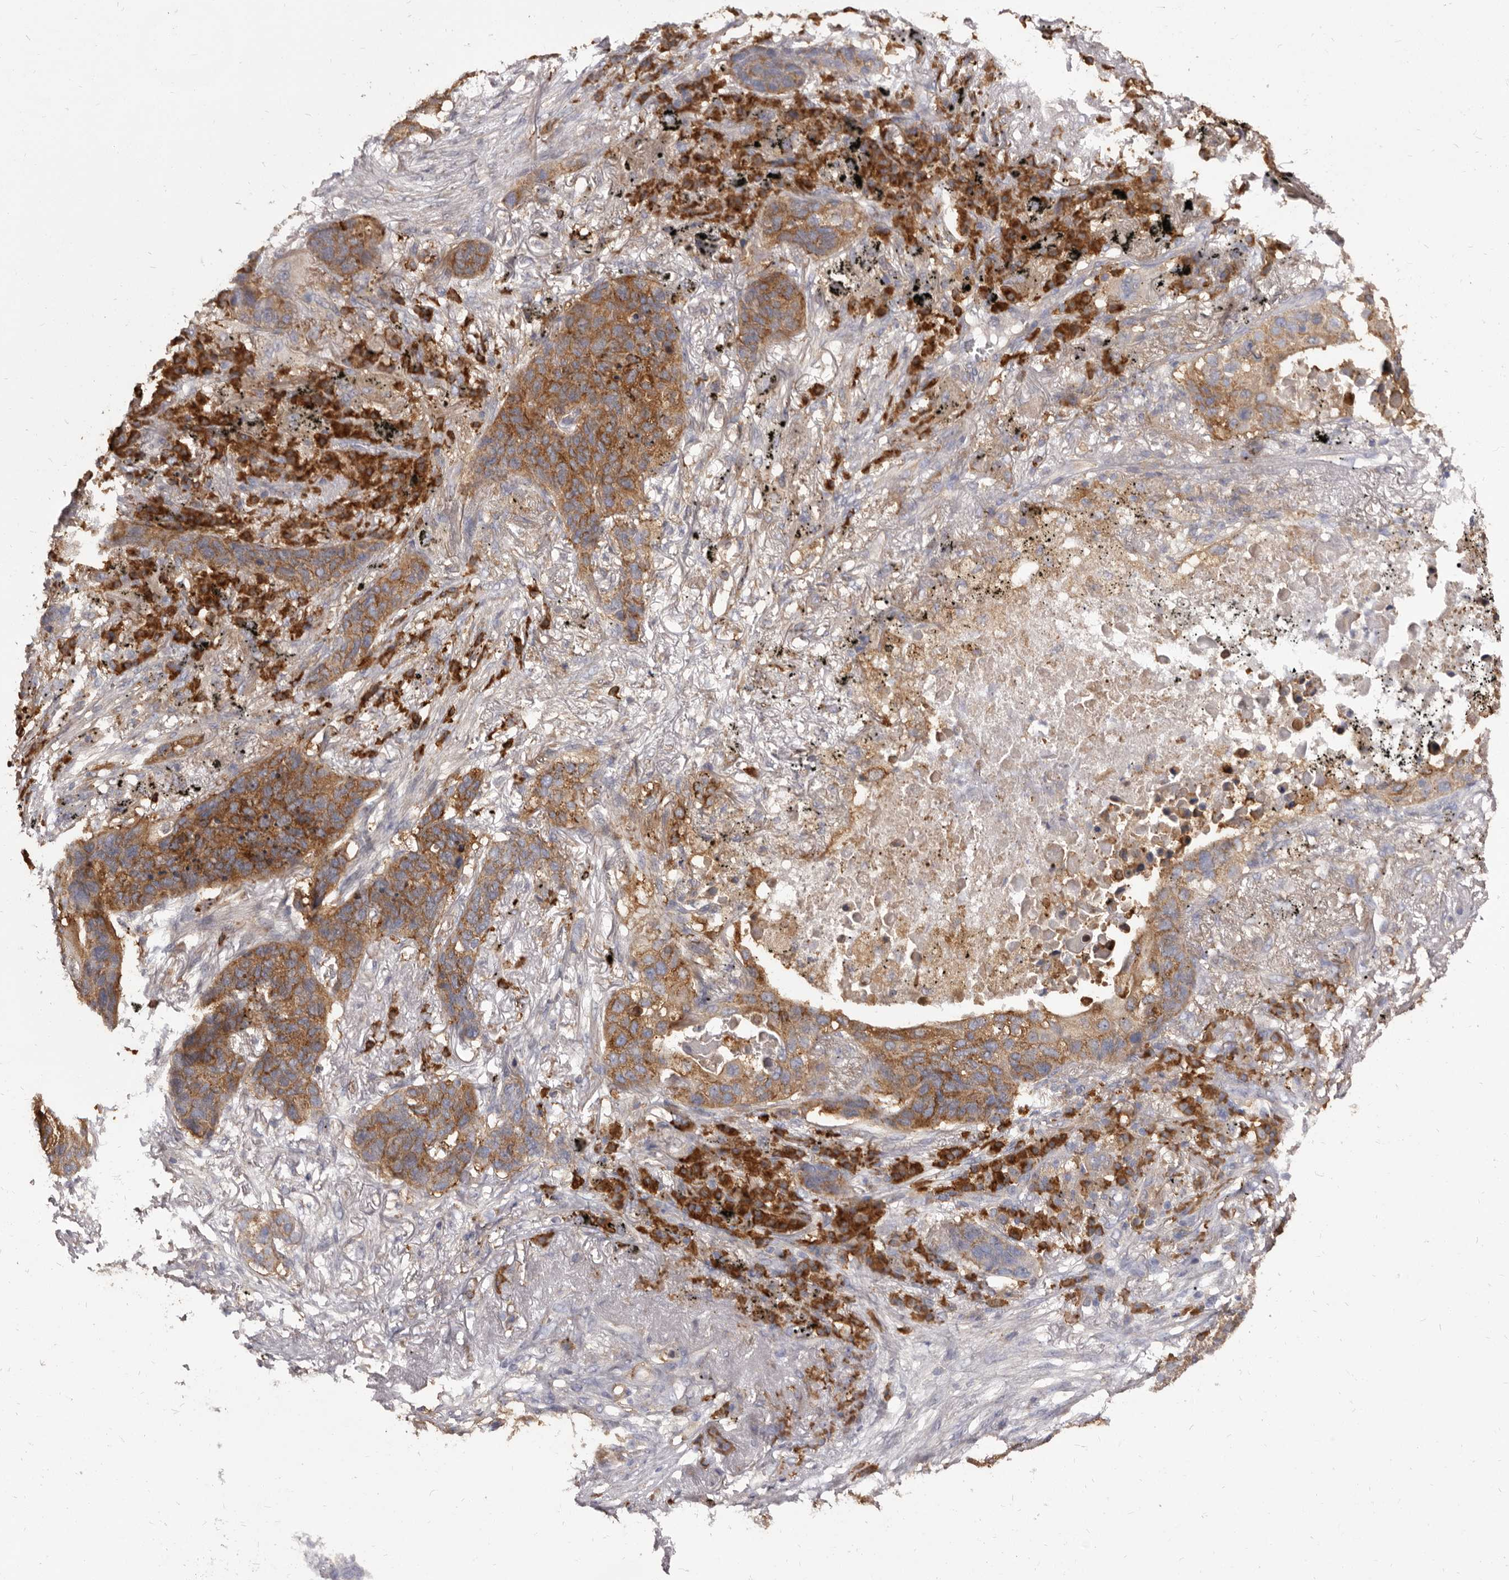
{"staining": {"intensity": "moderate", "quantity": ">75%", "location": "cytoplasmic/membranous"}, "tissue": "lung cancer", "cell_type": "Tumor cells", "image_type": "cancer", "snomed": [{"axis": "morphology", "description": "Squamous cell carcinoma, NOS"}, {"axis": "topography", "description": "Lung"}], "caption": "The histopathology image demonstrates staining of lung squamous cell carcinoma, revealing moderate cytoplasmic/membranous protein positivity (brown color) within tumor cells.", "gene": "TPD52", "patient": {"sex": "female", "age": 63}}